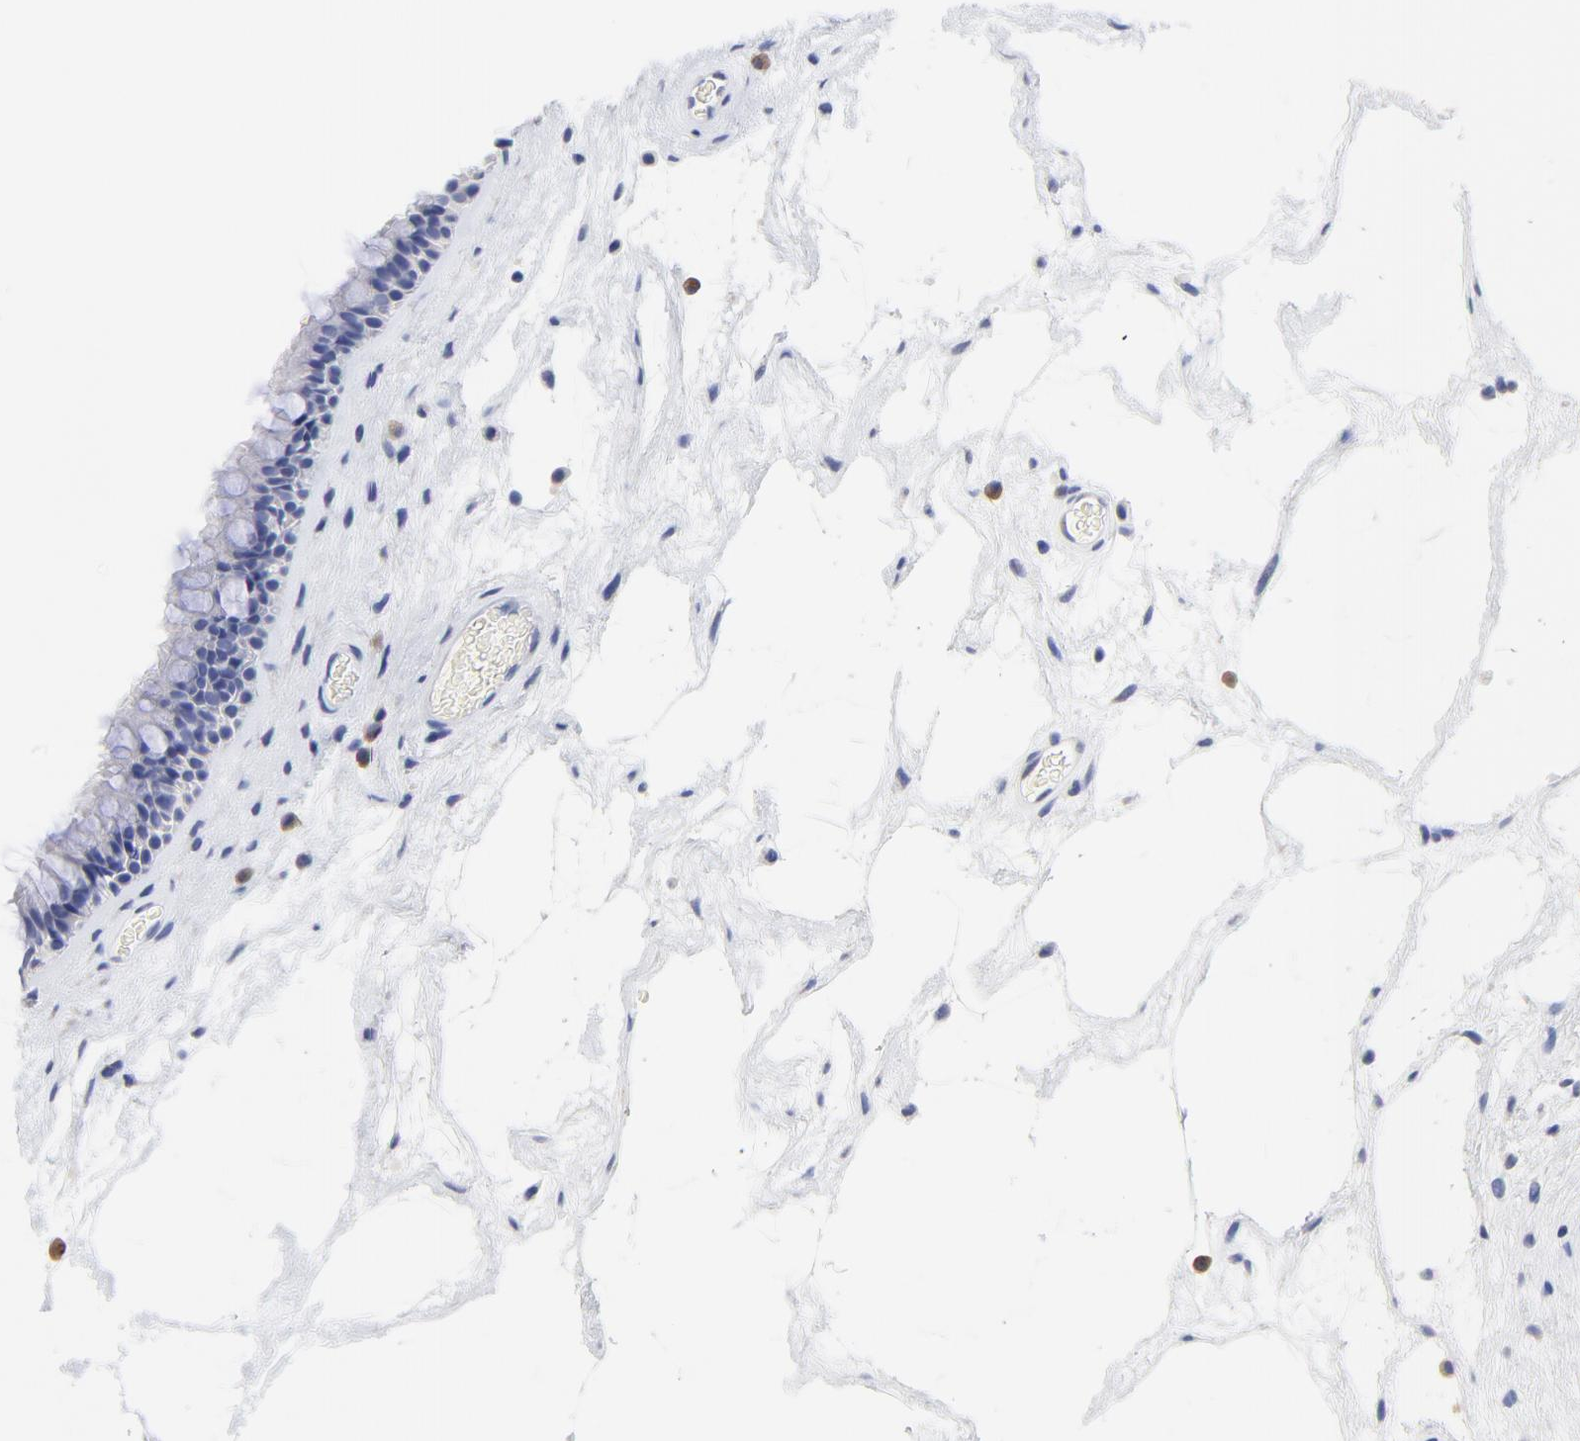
{"staining": {"intensity": "negative", "quantity": "none", "location": "none"}, "tissue": "nasopharynx", "cell_type": "Respiratory epithelial cells", "image_type": "normal", "snomed": [{"axis": "morphology", "description": "Normal tissue, NOS"}, {"axis": "morphology", "description": "Inflammation, NOS"}, {"axis": "topography", "description": "Nasopharynx"}], "caption": "Image shows no protein positivity in respiratory epithelial cells of benign nasopharynx. The staining was performed using DAB to visualize the protein expression in brown, while the nuclei were stained in blue with hematoxylin (Magnification: 20x).", "gene": "LAX1", "patient": {"sex": "male", "age": 48}}